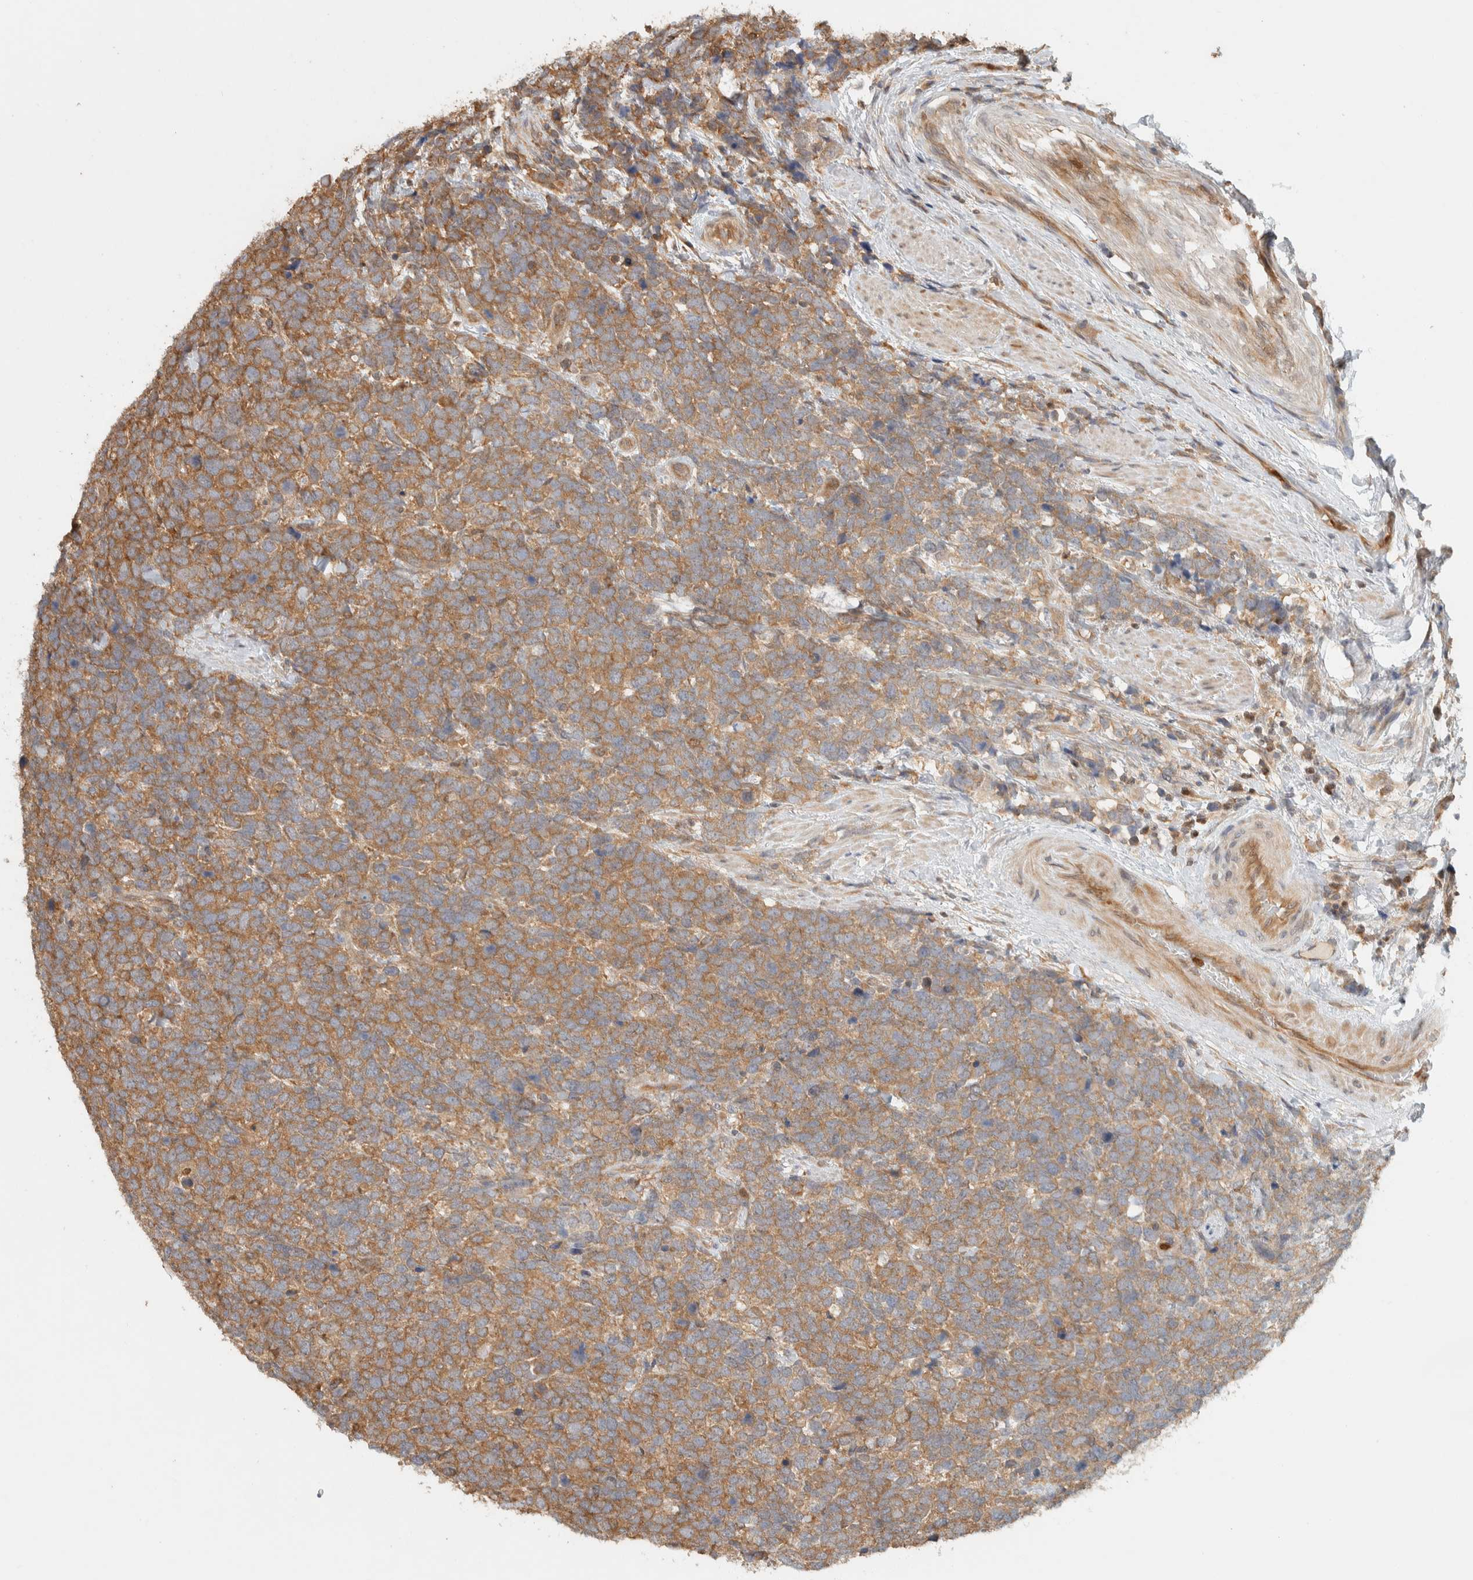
{"staining": {"intensity": "moderate", "quantity": ">75%", "location": "cytoplasmic/membranous"}, "tissue": "urothelial cancer", "cell_type": "Tumor cells", "image_type": "cancer", "snomed": [{"axis": "morphology", "description": "Urothelial carcinoma, High grade"}, {"axis": "topography", "description": "Urinary bladder"}], "caption": "This is an image of IHC staining of urothelial carcinoma (high-grade), which shows moderate staining in the cytoplasmic/membranous of tumor cells.", "gene": "ADSS2", "patient": {"sex": "female", "age": 82}}